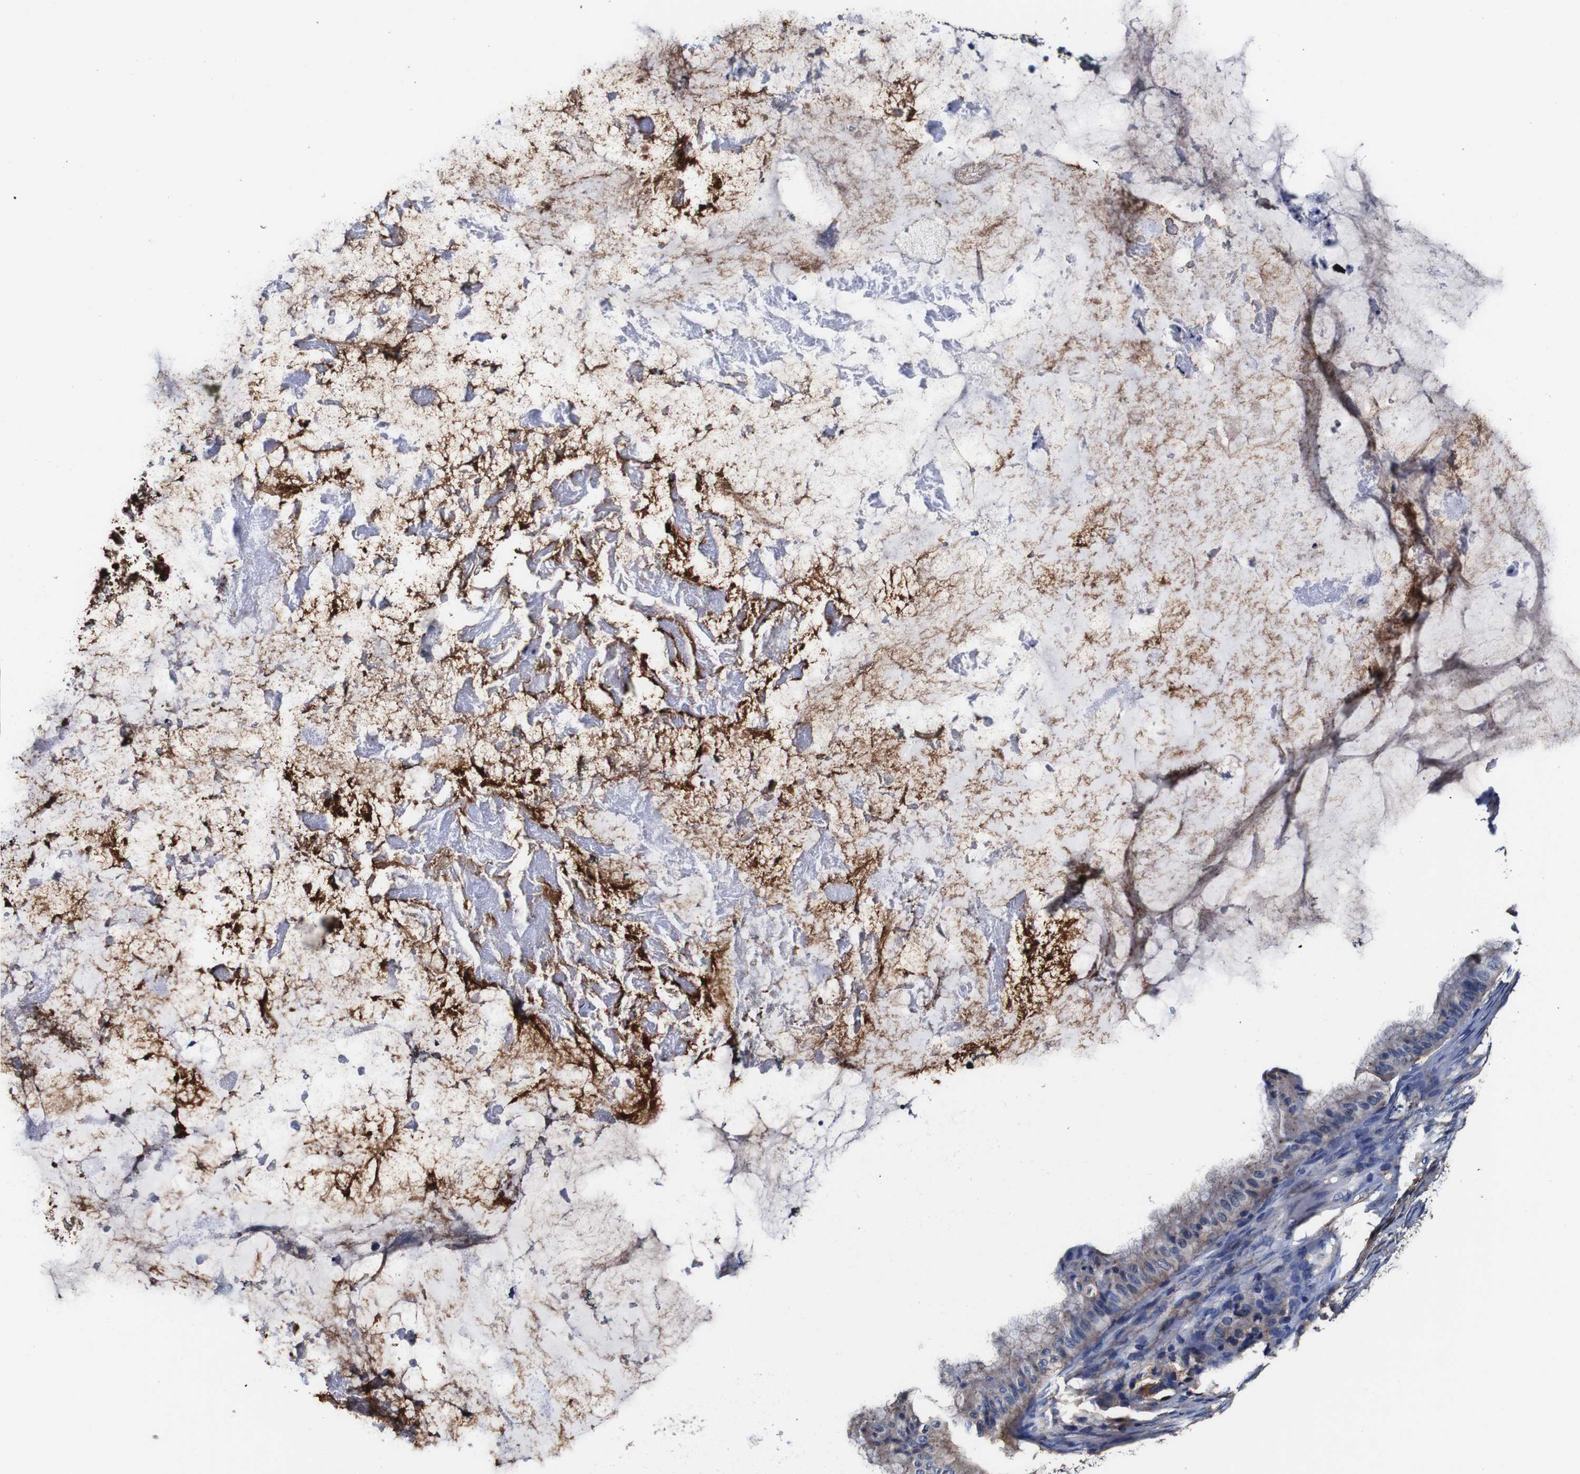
{"staining": {"intensity": "weak", "quantity": "25%-75%", "location": "cytoplasmic/membranous"}, "tissue": "ovarian cancer", "cell_type": "Tumor cells", "image_type": "cancer", "snomed": [{"axis": "morphology", "description": "Cystadenocarcinoma, mucinous, NOS"}, {"axis": "topography", "description": "Ovary"}], "caption": "Weak cytoplasmic/membranous staining for a protein is seen in about 25%-75% of tumor cells of ovarian mucinous cystadenocarcinoma using immunohistochemistry (IHC).", "gene": "PDCD6IP", "patient": {"sex": "female", "age": 61}}